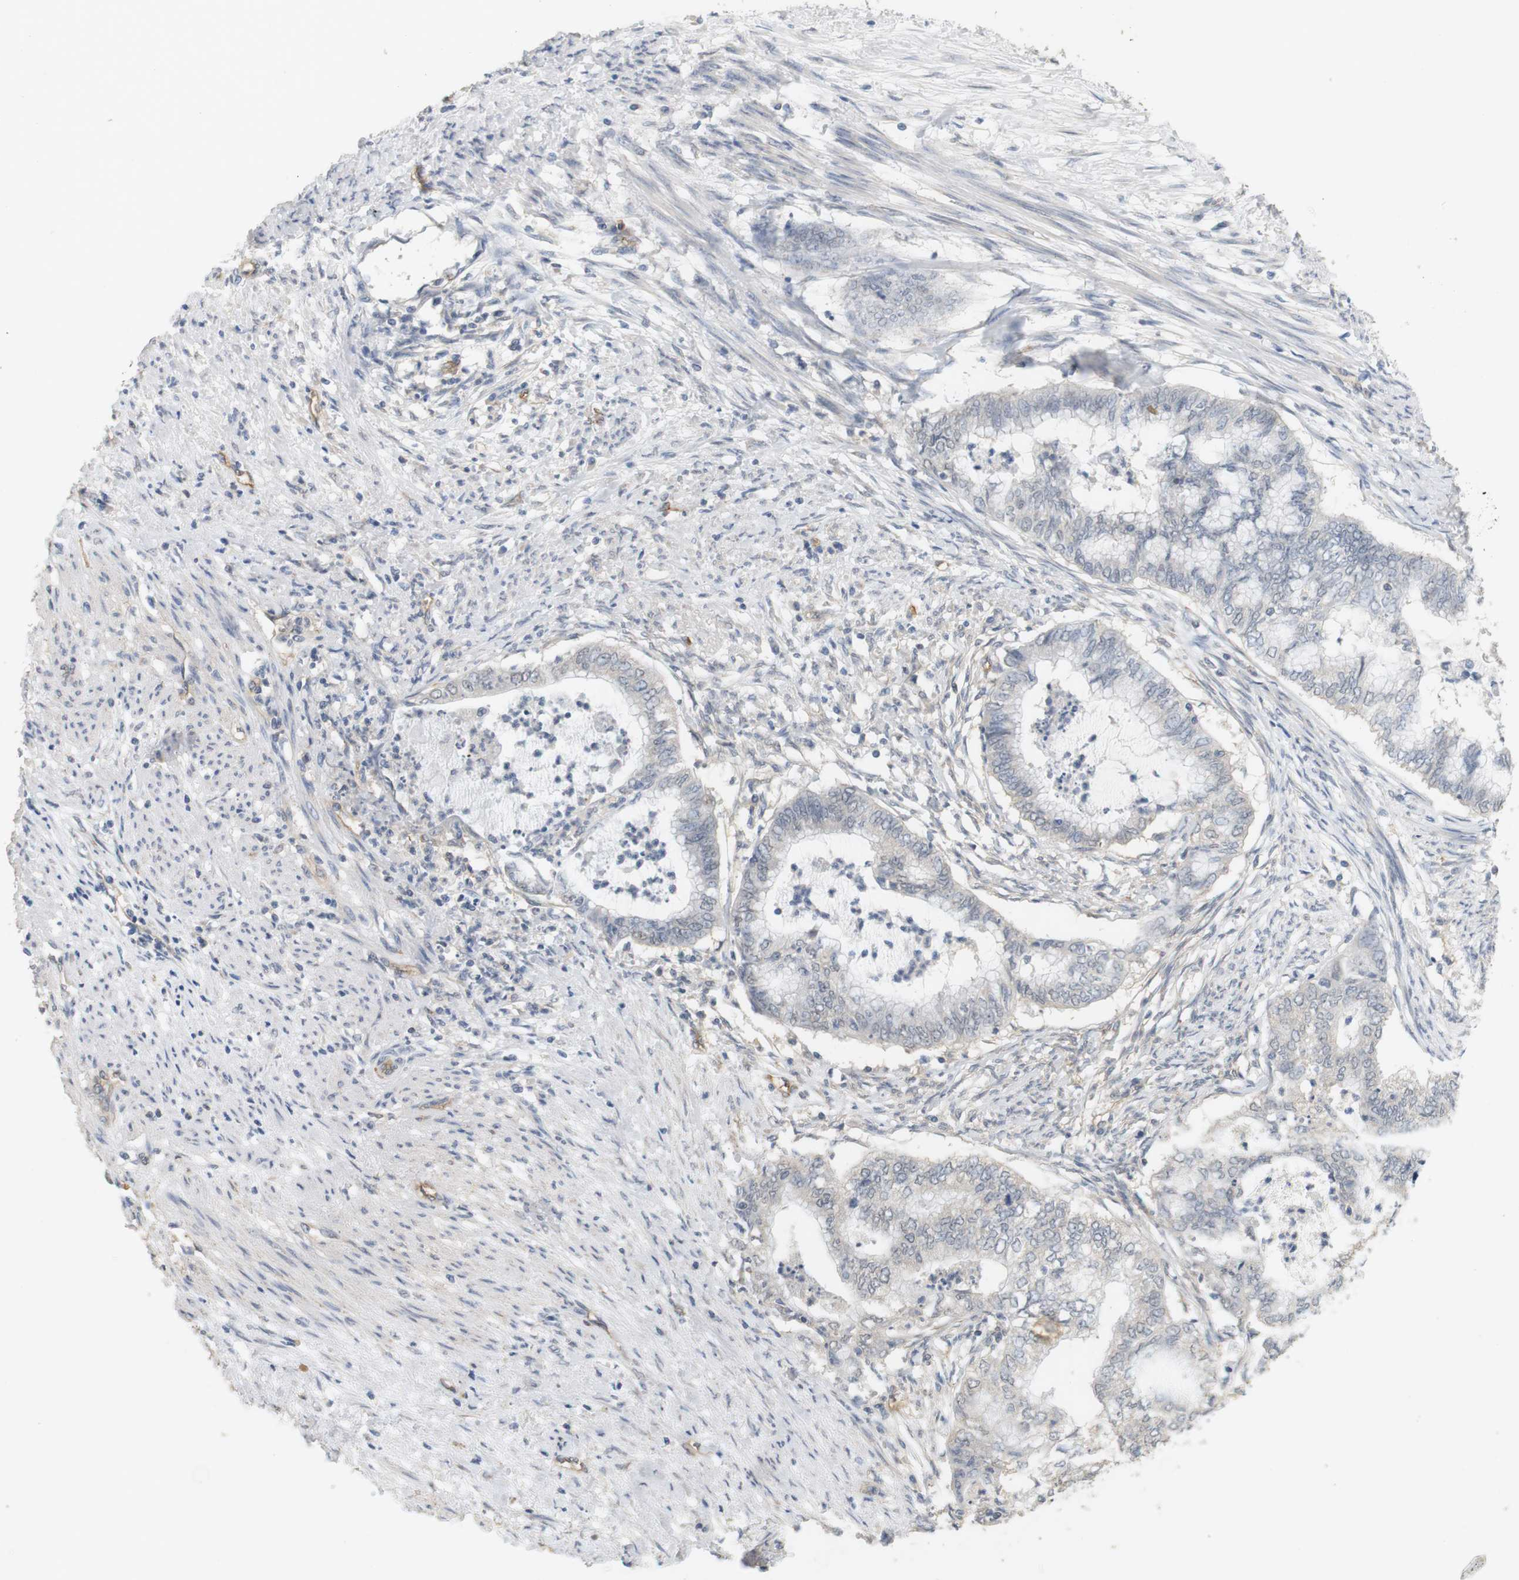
{"staining": {"intensity": "negative", "quantity": "none", "location": "none"}, "tissue": "endometrial cancer", "cell_type": "Tumor cells", "image_type": "cancer", "snomed": [{"axis": "morphology", "description": "Necrosis, NOS"}, {"axis": "morphology", "description": "Adenocarcinoma, NOS"}, {"axis": "topography", "description": "Endometrium"}], "caption": "Immunohistochemistry (IHC) of adenocarcinoma (endometrial) reveals no expression in tumor cells. (DAB IHC visualized using brightfield microscopy, high magnification).", "gene": "OSR1", "patient": {"sex": "female", "age": 79}}